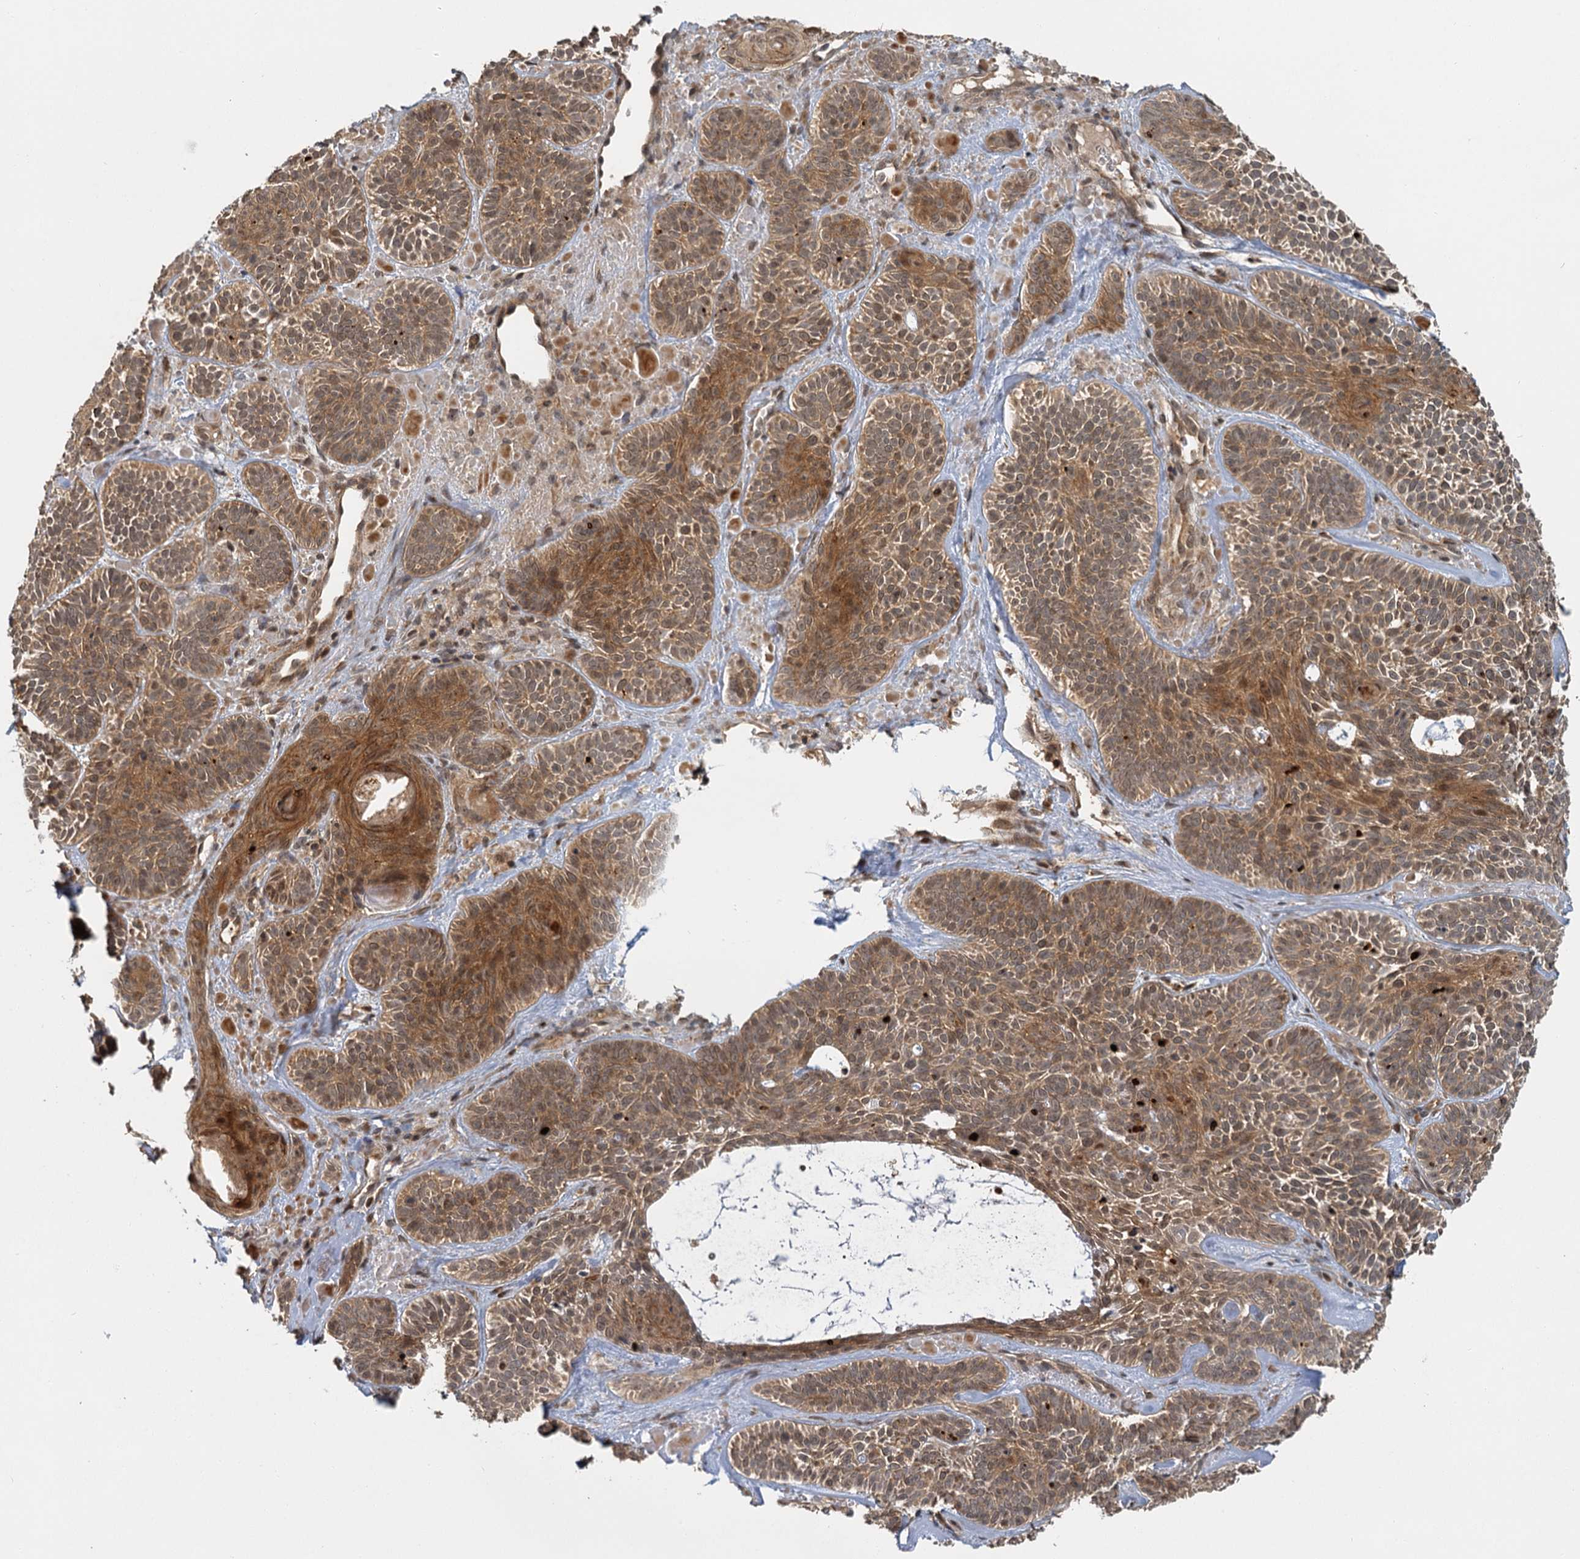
{"staining": {"intensity": "moderate", "quantity": ">75%", "location": "cytoplasmic/membranous"}, "tissue": "skin cancer", "cell_type": "Tumor cells", "image_type": "cancer", "snomed": [{"axis": "morphology", "description": "Basal cell carcinoma"}, {"axis": "topography", "description": "Skin"}], "caption": "The histopathology image reveals a brown stain indicating the presence of a protein in the cytoplasmic/membranous of tumor cells in skin cancer (basal cell carcinoma). (IHC, brightfield microscopy, high magnification).", "gene": "ZNF549", "patient": {"sex": "male", "age": 85}}